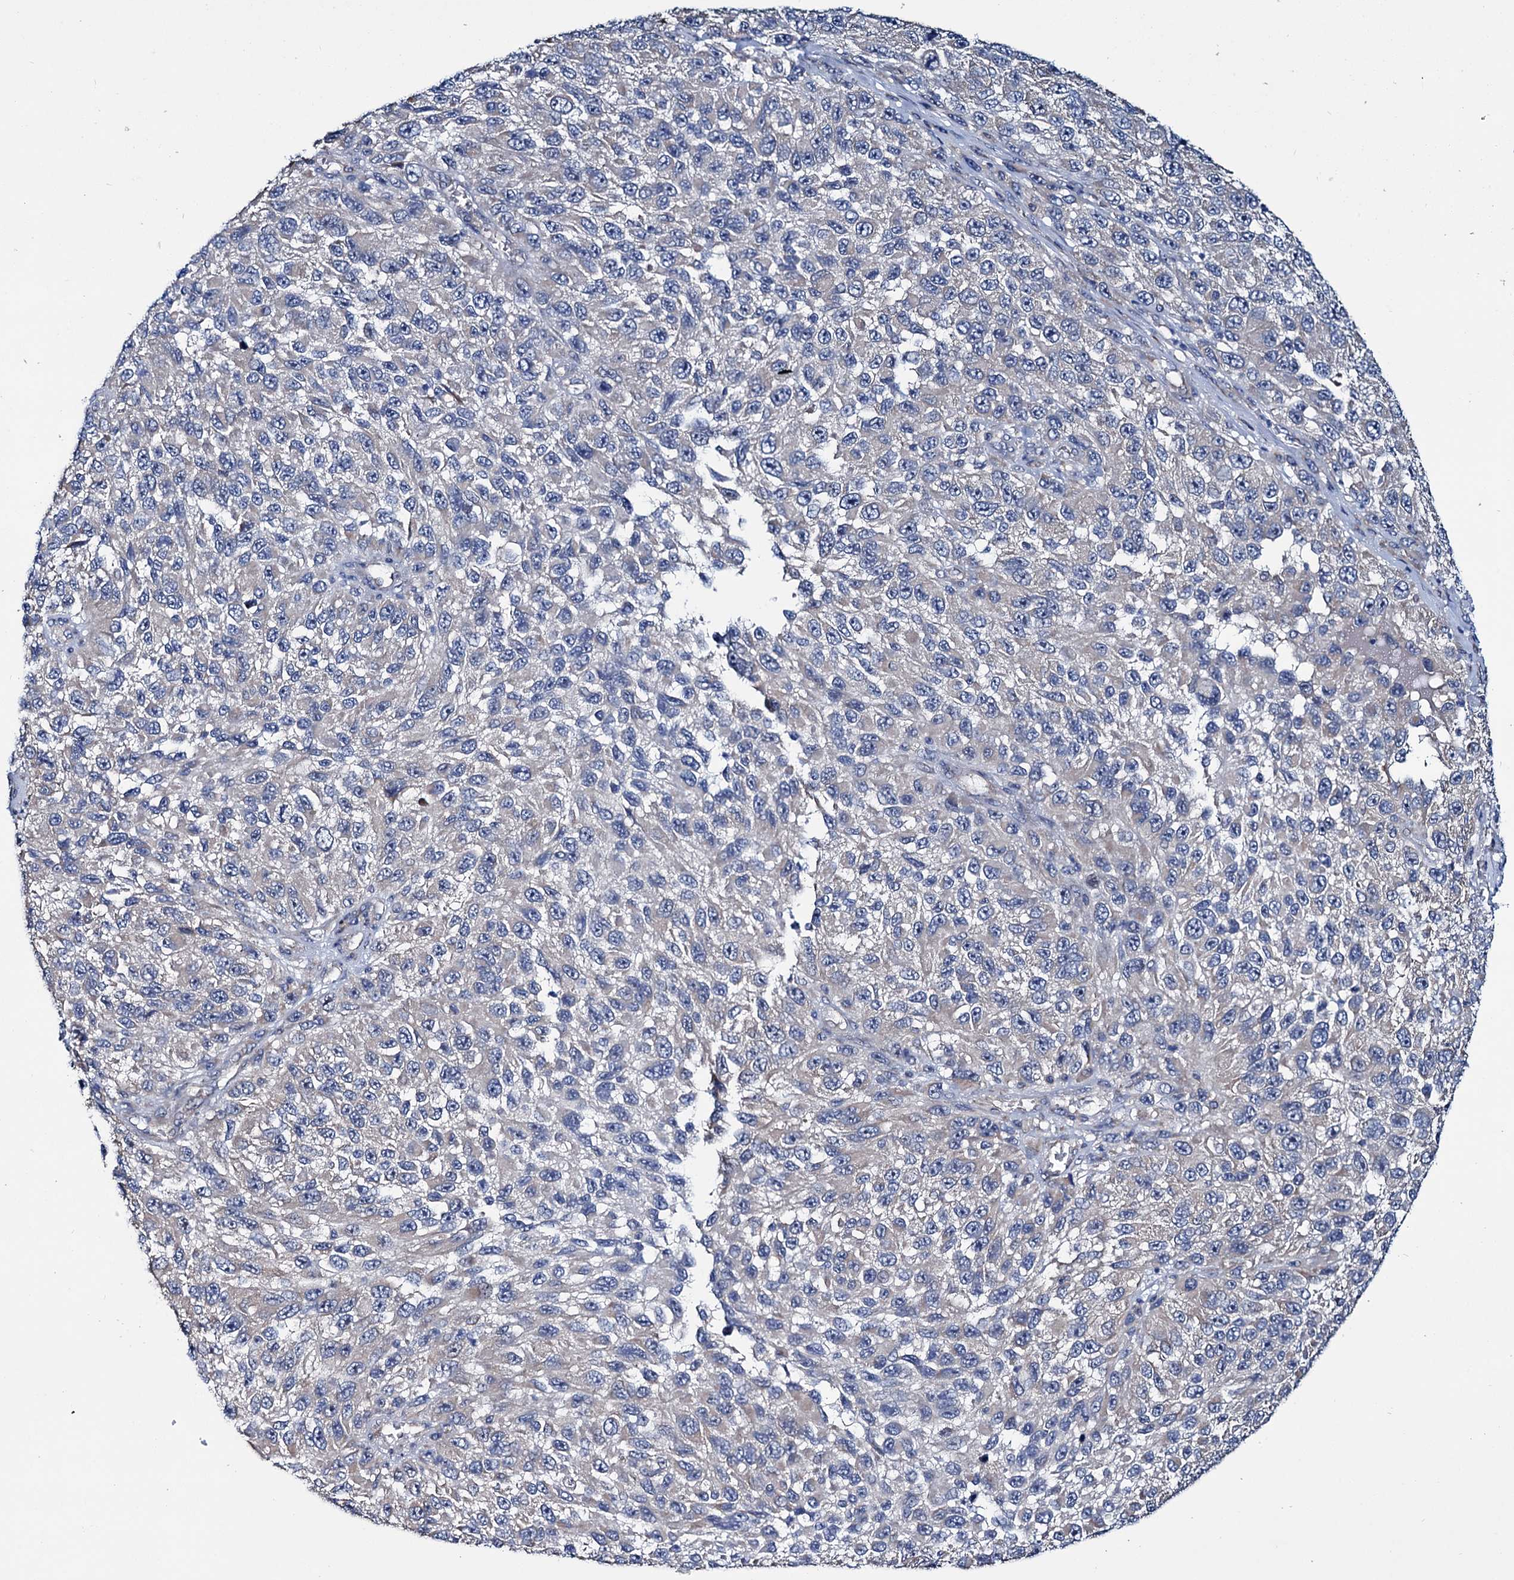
{"staining": {"intensity": "negative", "quantity": "none", "location": "none"}, "tissue": "melanoma", "cell_type": "Tumor cells", "image_type": "cancer", "snomed": [{"axis": "morphology", "description": "Normal tissue, NOS"}, {"axis": "morphology", "description": "Malignant melanoma, NOS"}, {"axis": "topography", "description": "Skin"}], "caption": "A high-resolution histopathology image shows IHC staining of melanoma, which reveals no significant staining in tumor cells.", "gene": "EYA4", "patient": {"sex": "female", "age": 96}}